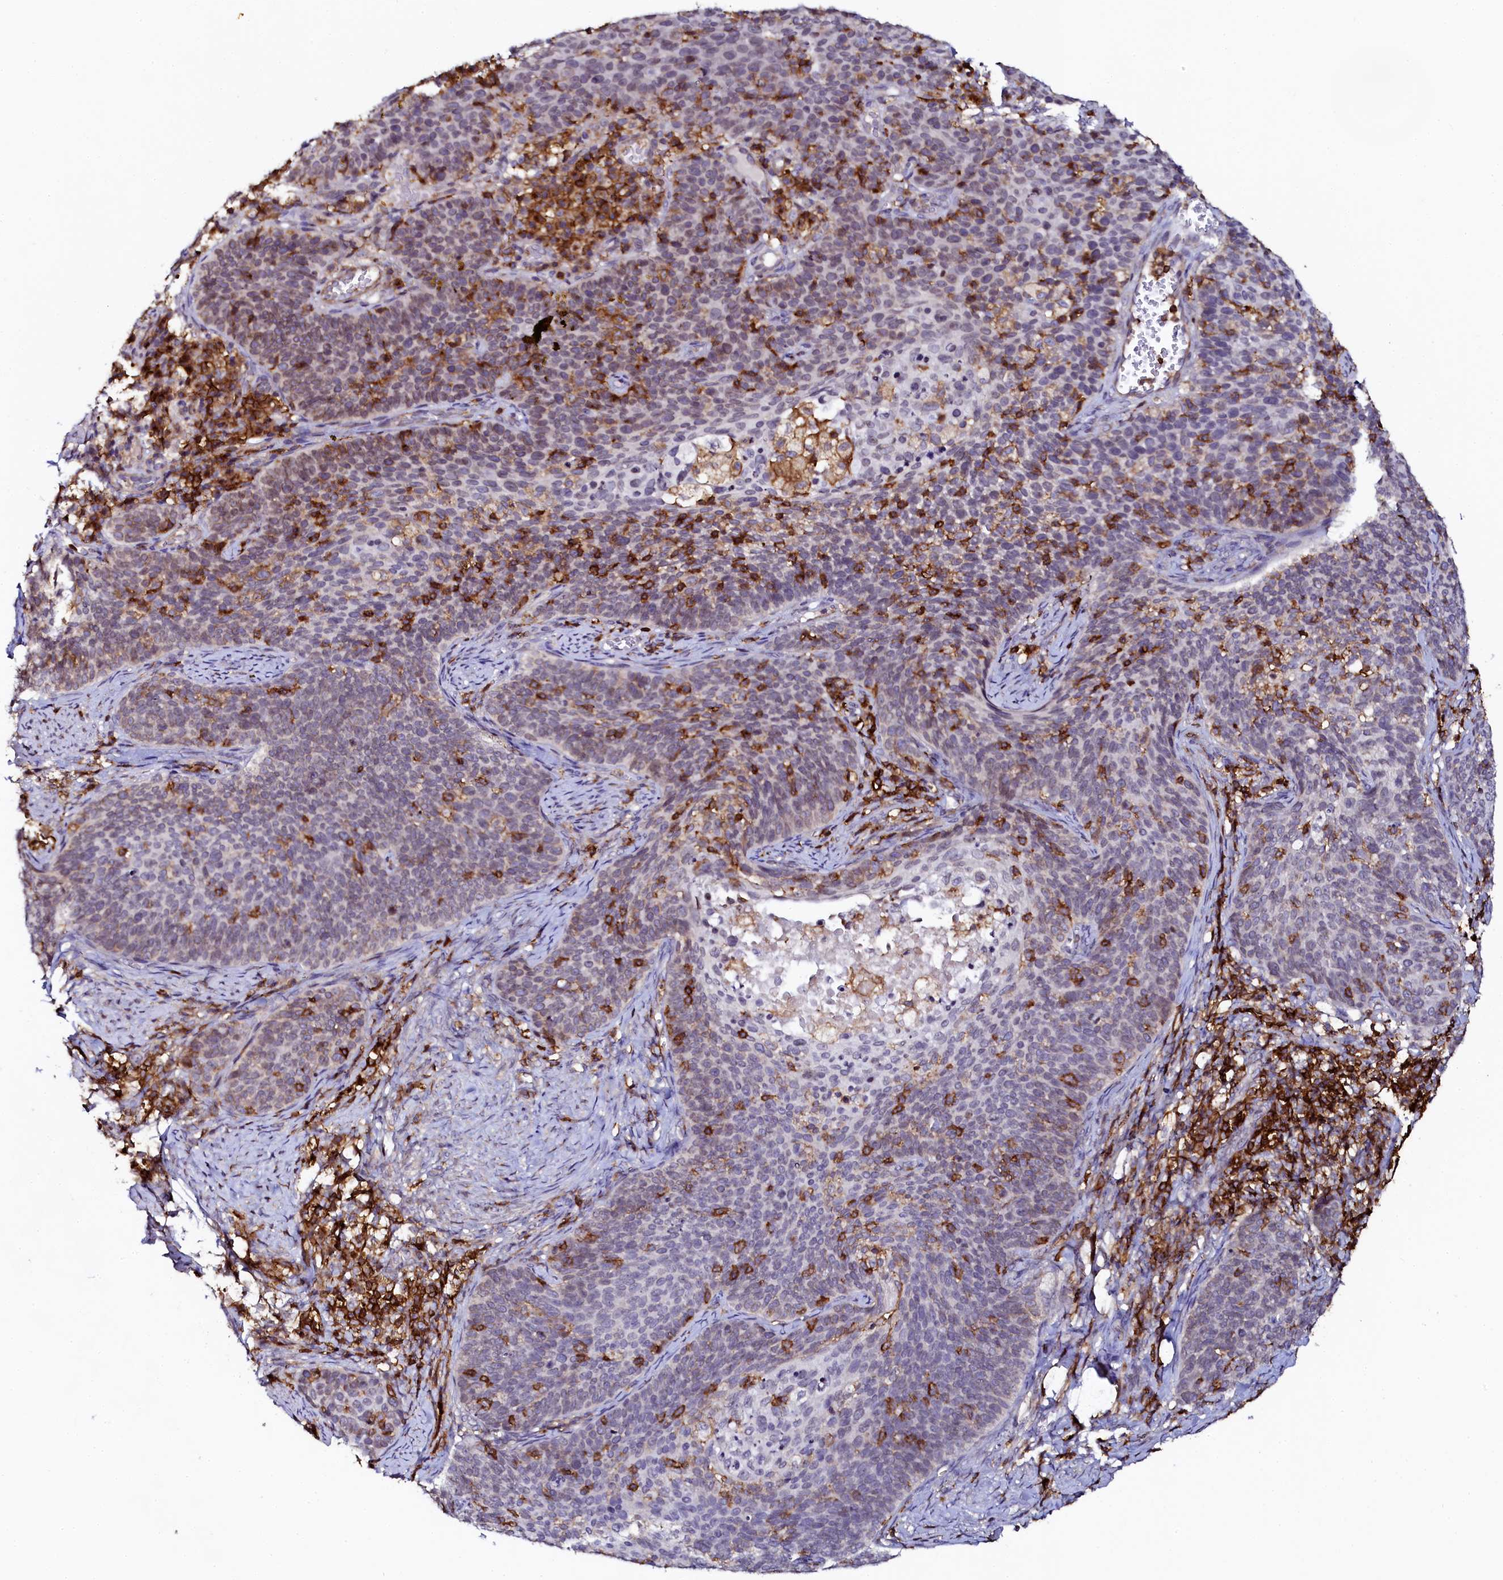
{"staining": {"intensity": "weak", "quantity": "25%-75%", "location": "cytoplasmic/membranous"}, "tissue": "cervical cancer", "cell_type": "Tumor cells", "image_type": "cancer", "snomed": [{"axis": "morphology", "description": "Normal tissue, NOS"}, {"axis": "morphology", "description": "Squamous cell carcinoma, NOS"}, {"axis": "topography", "description": "Cervix"}], "caption": "This histopathology image exhibits cervical squamous cell carcinoma stained with immunohistochemistry (IHC) to label a protein in brown. The cytoplasmic/membranous of tumor cells show weak positivity for the protein. Nuclei are counter-stained blue.", "gene": "AAAS", "patient": {"sex": "female", "age": 39}}